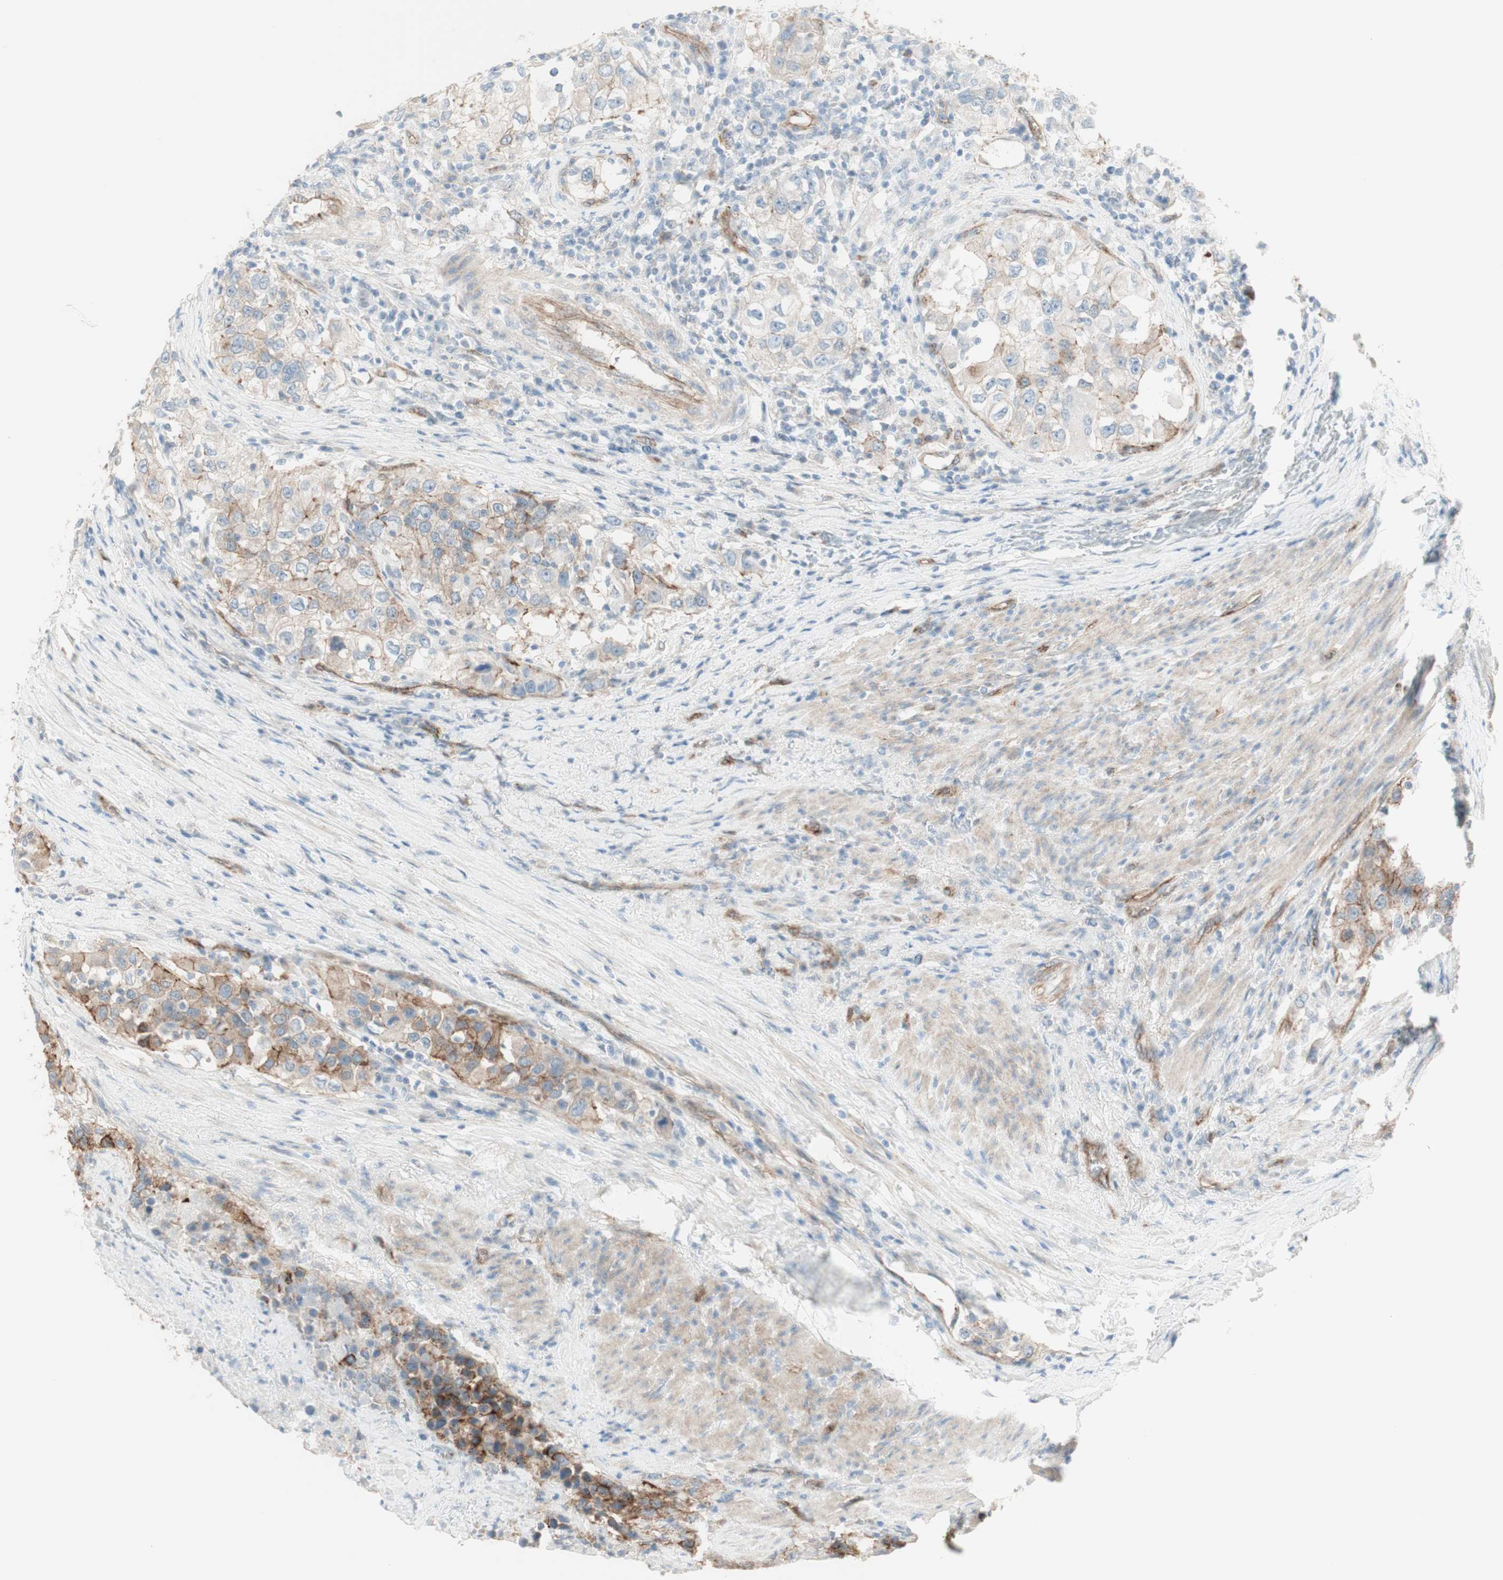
{"staining": {"intensity": "weak", "quantity": "25%-75%", "location": "cytoplasmic/membranous"}, "tissue": "urothelial cancer", "cell_type": "Tumor cells", "image_type": "cancer", "snomed": [{"axis": "morphology", "description": "Urothelial carcinoma, High grade"}, {"axis": "topography", "description": "Urinary bladder"}], "caption": "A low amount of weak cytoplasmic/membranous positivity is identified in approximately 25%-75% of tumor cells in urothelial cancer tissue.", "gene": "MYO6", "patient": {"sex": "female", "age": 80}}